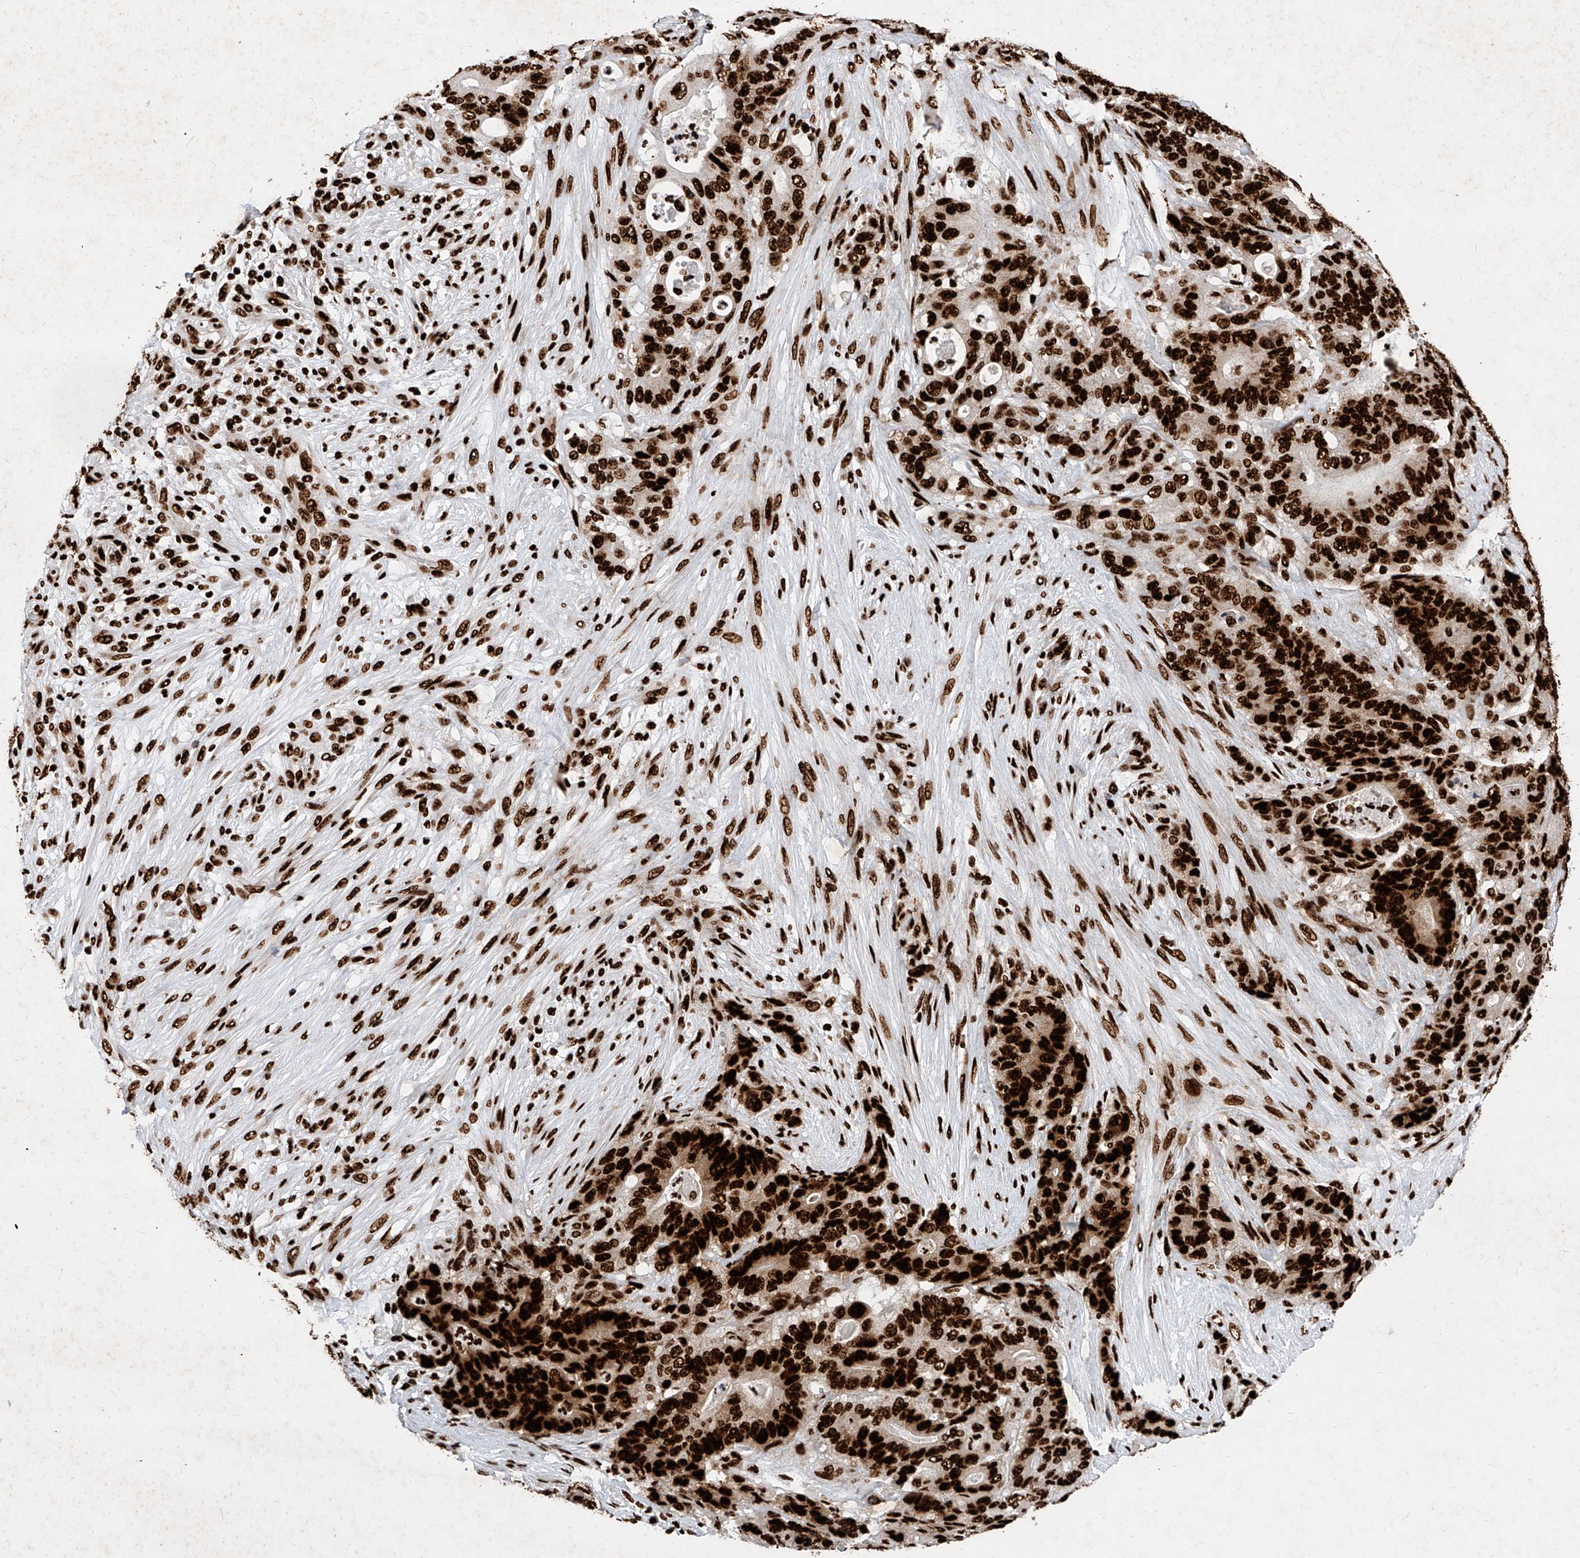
{"staining": {"intensity": "strong", "quantity": ">75%", "location": "nuclear"}, "tissue": "stomach cancer", "cell_type": "Tumor cells", "image_type": "cancer", "snomed": [{"axis": "morphology", "description": "Adenocarcinoma, NOS"}, {"axis": "topography", "description": "Stomach"}], "caption": "Immunohistochemistry (IHC) of human stomach adenocarcinoma displays high levels of strong nuclear positivity in about >75% of tumor cells.", "gene": "SRSF6", "patient": {"sex": "female", "age": 73}}